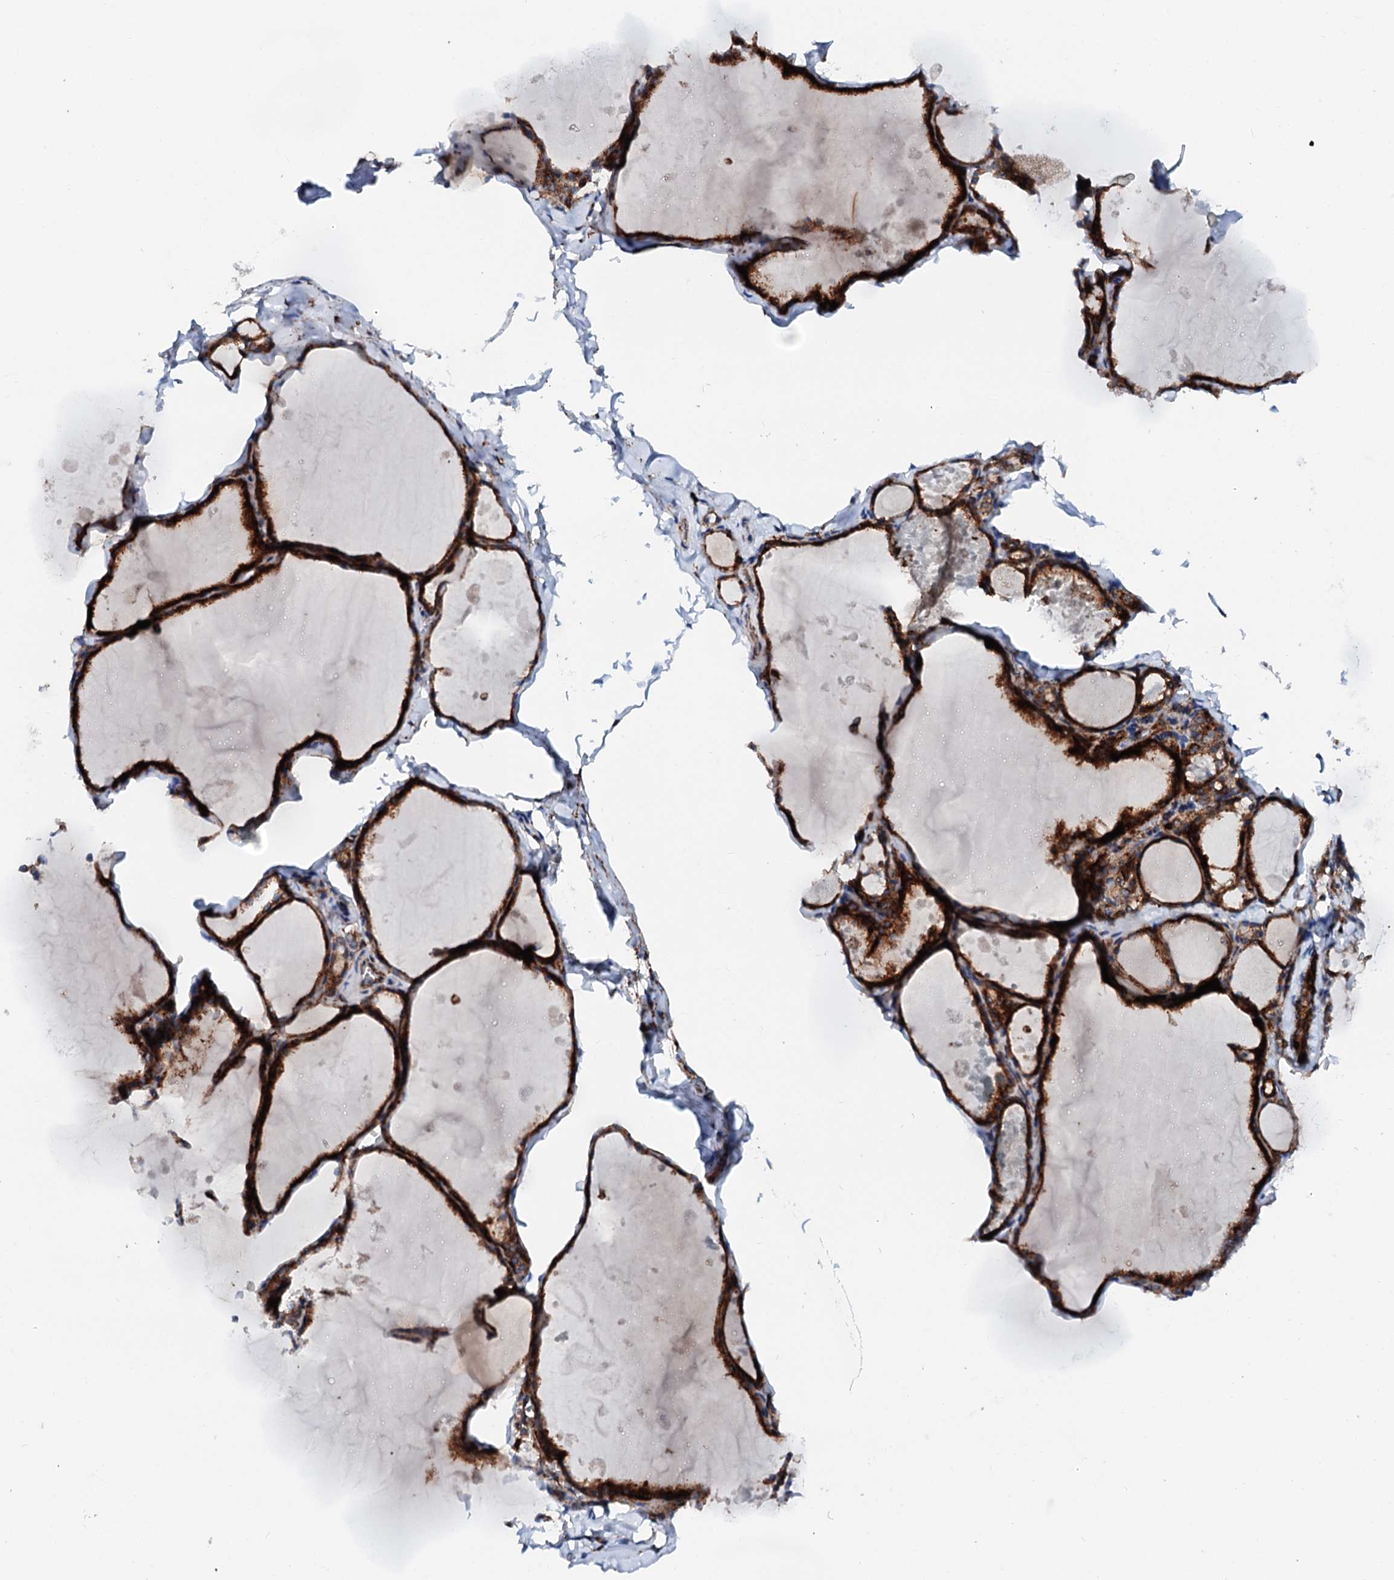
{"staining": {"intensity": "strong", "quantity": ">75%", "location": "cytoplasmic/membranous"}, "tissue": "thyroid gland", "cell_type": "Glandular cells", "image_type": "normal", "snomed": [{"axis": "morphology", "description": "Normal tissue, NOS"}, {"axis": "topography", "description": "Thyroid gland"}], "caption": "IHC of benign thyroid gland displays high levels of strong cytoplasmic/membranous positivity in about >75% of glandular cells. Nuclei are stained in blue.", "gene": "MED13L", "patient": {"sex": "male", "age": 56}}